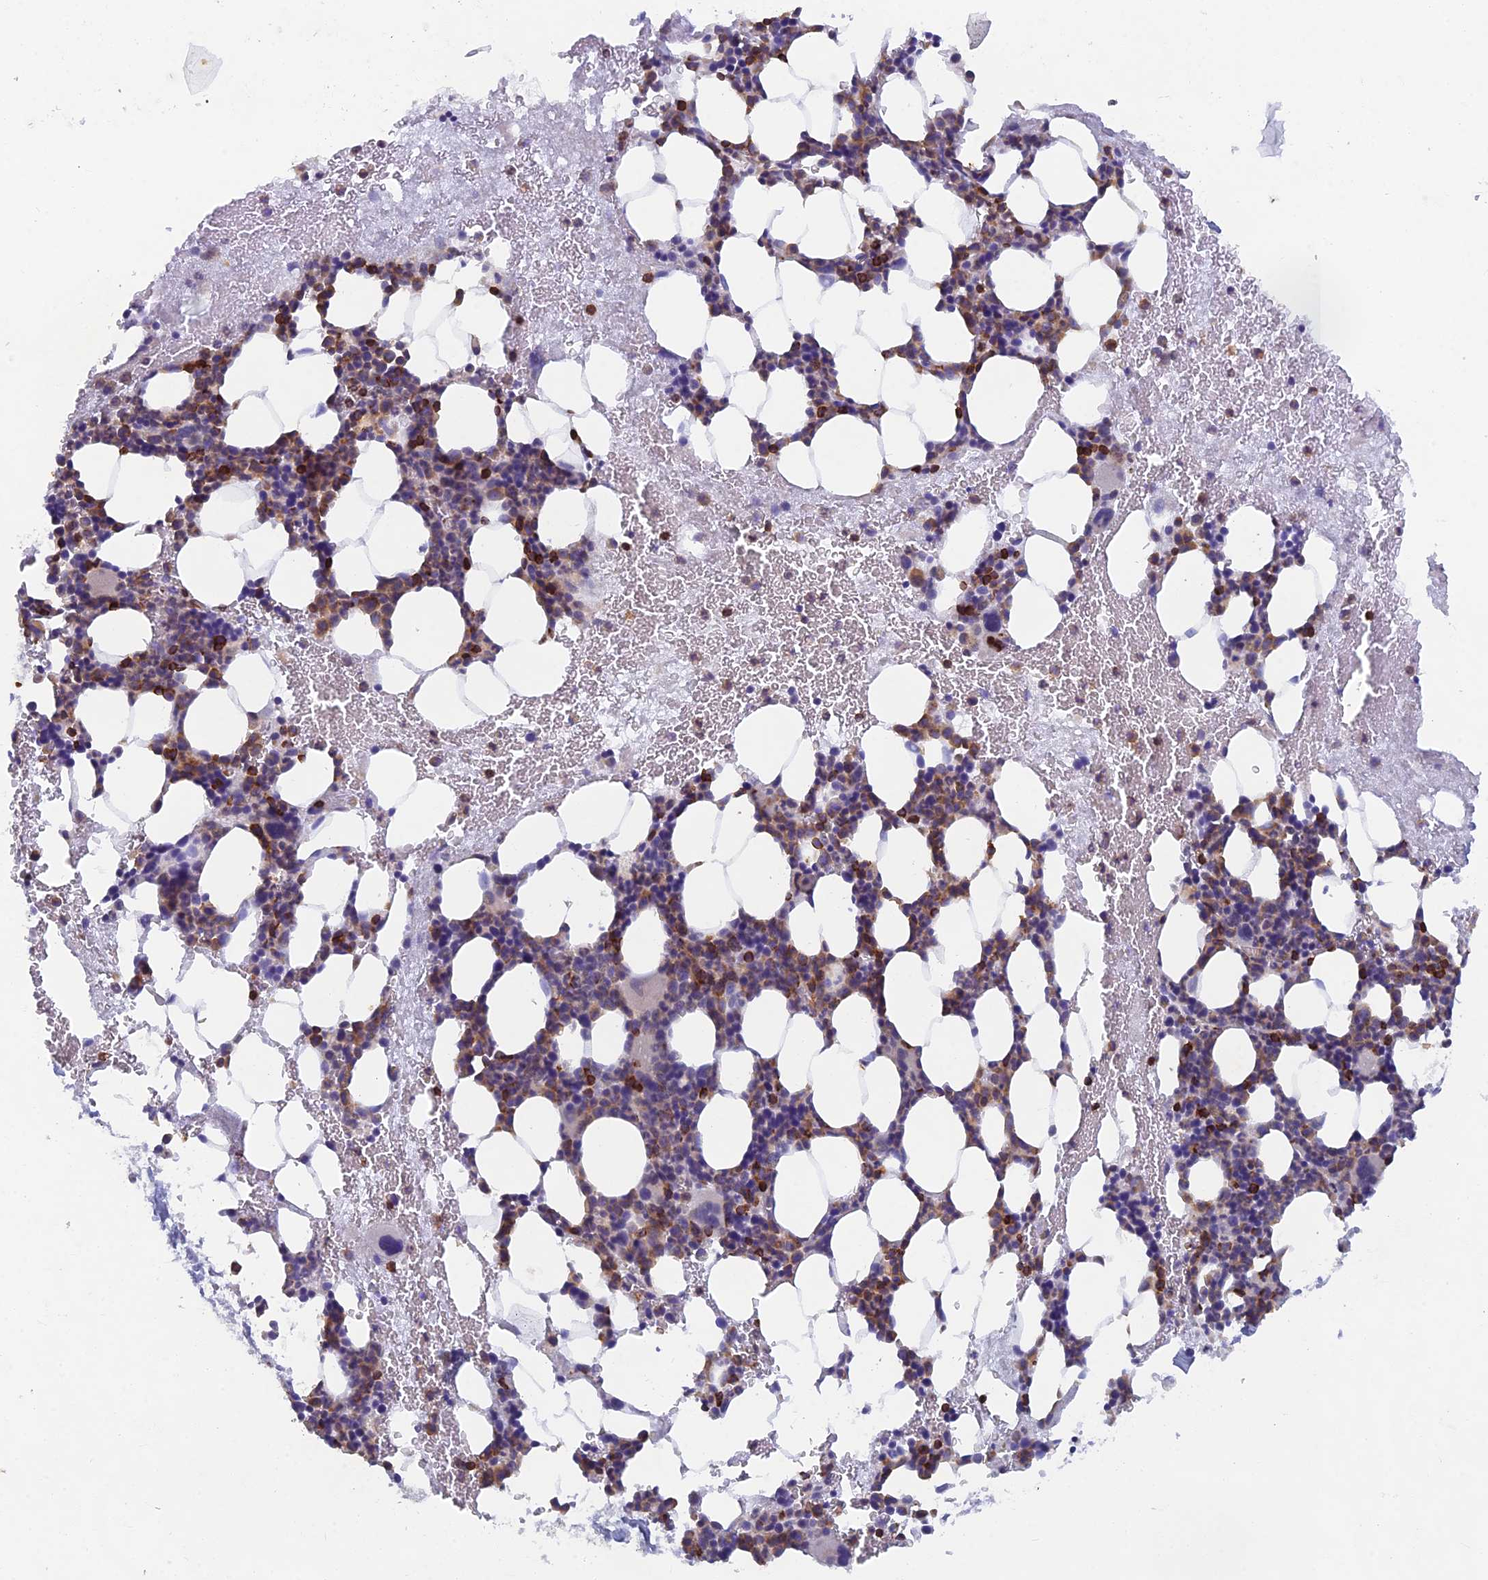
{"staining": {"intensity": "negative", "quantity": "none", "location": "none"}, "tissue": "bone marrow", "cell_type": "Hematopoietic cells", "image_type": "normal", "snomed": [{"axis": "morphology", "description": "Normal tissue, NOS"}, {"axis": "topography", "description": "Bone marrow"}], "caption": "Micrograph shows no protein expression in hematopoietic cells of normal bone marrow.", "gene": "ABI3BP", "patient": {"sex": "female", "age": 37}}